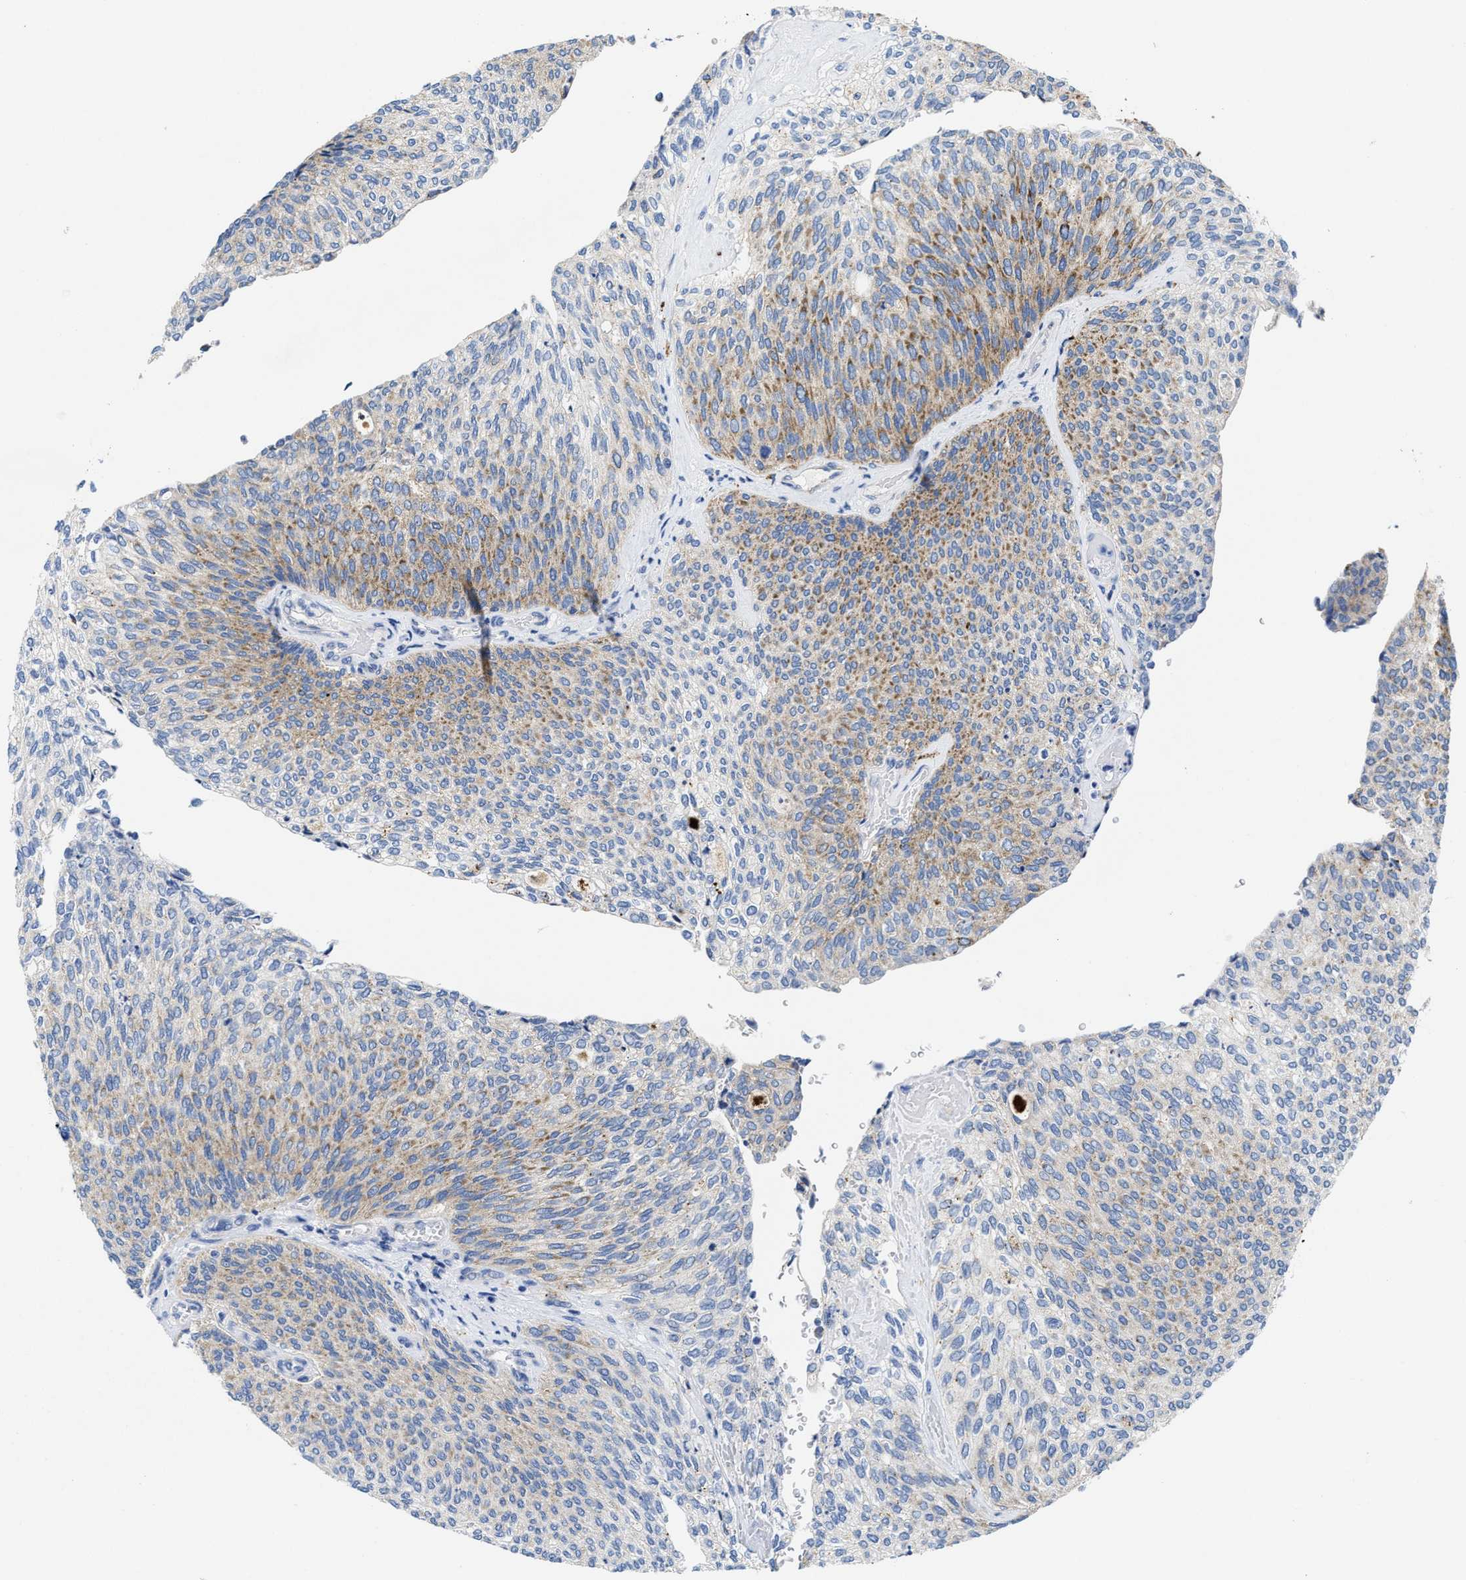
{"staining": {"intensity": "moderate", "quantity": "<25%", "location": "cytoplasmic/membranous"}, "tissue": "urothelial cancer", "cell_type": "Tumor cells", "image_type": "cancer", "snomed": [{"axis": "morphology", "description": "Urothelial carcinoma, Low grade"}, {"axis": "topography", "description": "Urinary bladder"}], "caption": "A brown stain highlights moderate cytoplasmic/membranous staining of a protein in human urothelial cancer tumor cells. Using DAB (brown) and hematoxylin (blue) stains, captured at high magnification using brightfield microscopy.", "gene": "TBRG4", "patient": {"sex": "female", "age": 79}}